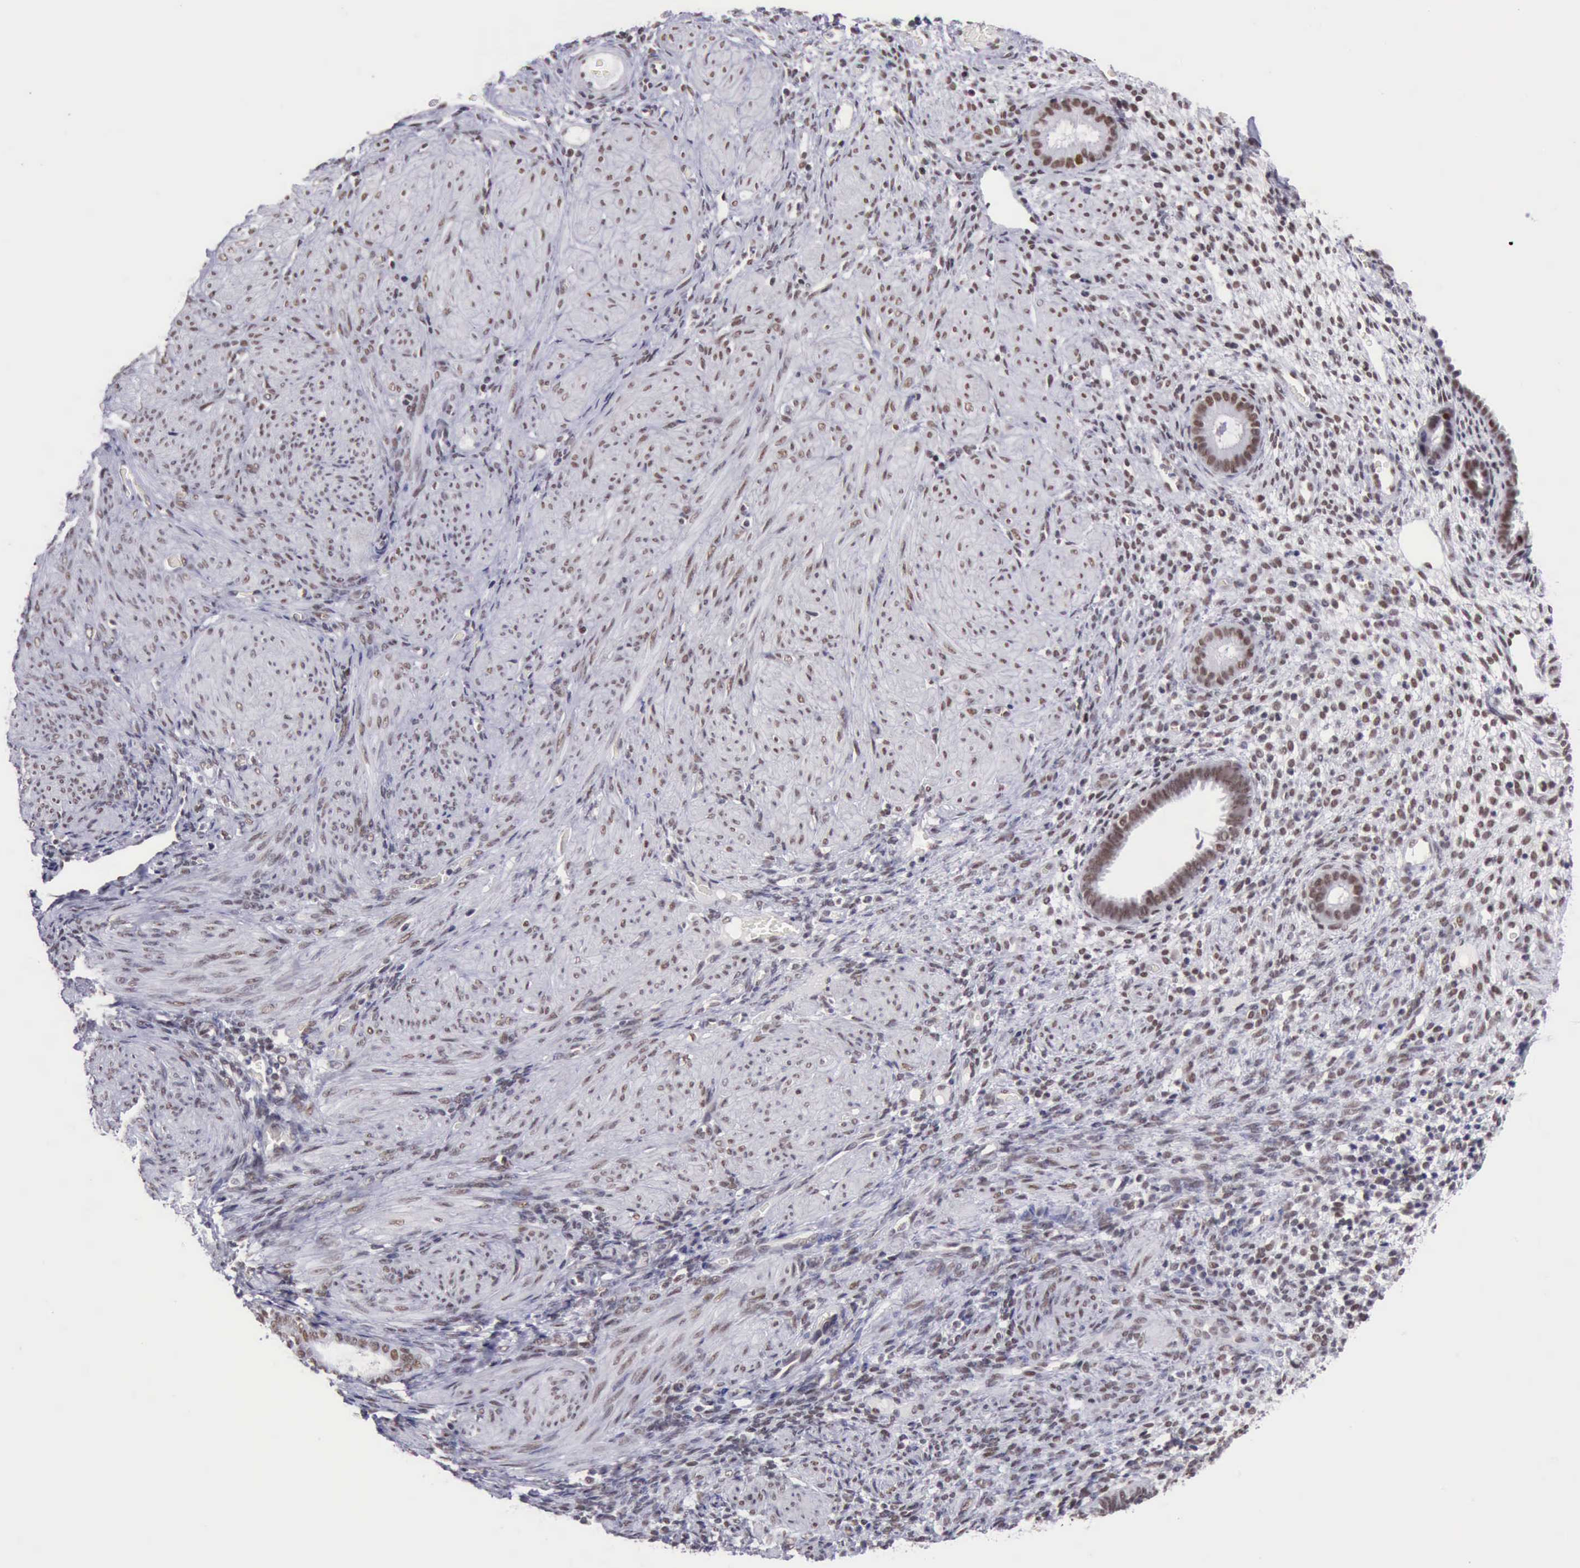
{"staining": {"intensity": "negative", "quantity": "none", "location": "none"}, "tissue": "endometrium", "cell_type": "Cells in endometrial stroma", "image_type": "normal", "snomed": [{"axis": "morphology", "description": "Normal tissue, NOS"}, {"axis": "topography", "description": "Endometrium"}], "caption": "Unremarkable endometrium was stained to show a protein in brown. There is no significant staining in cells in endometrial stroma. (DAB (3,3'-diaminobenzidine) immunohistochemistry (IHC) with hematoxylin counter stain).", "gene": "ERCC4", "patient": {"sex": "female", "age": 72}}